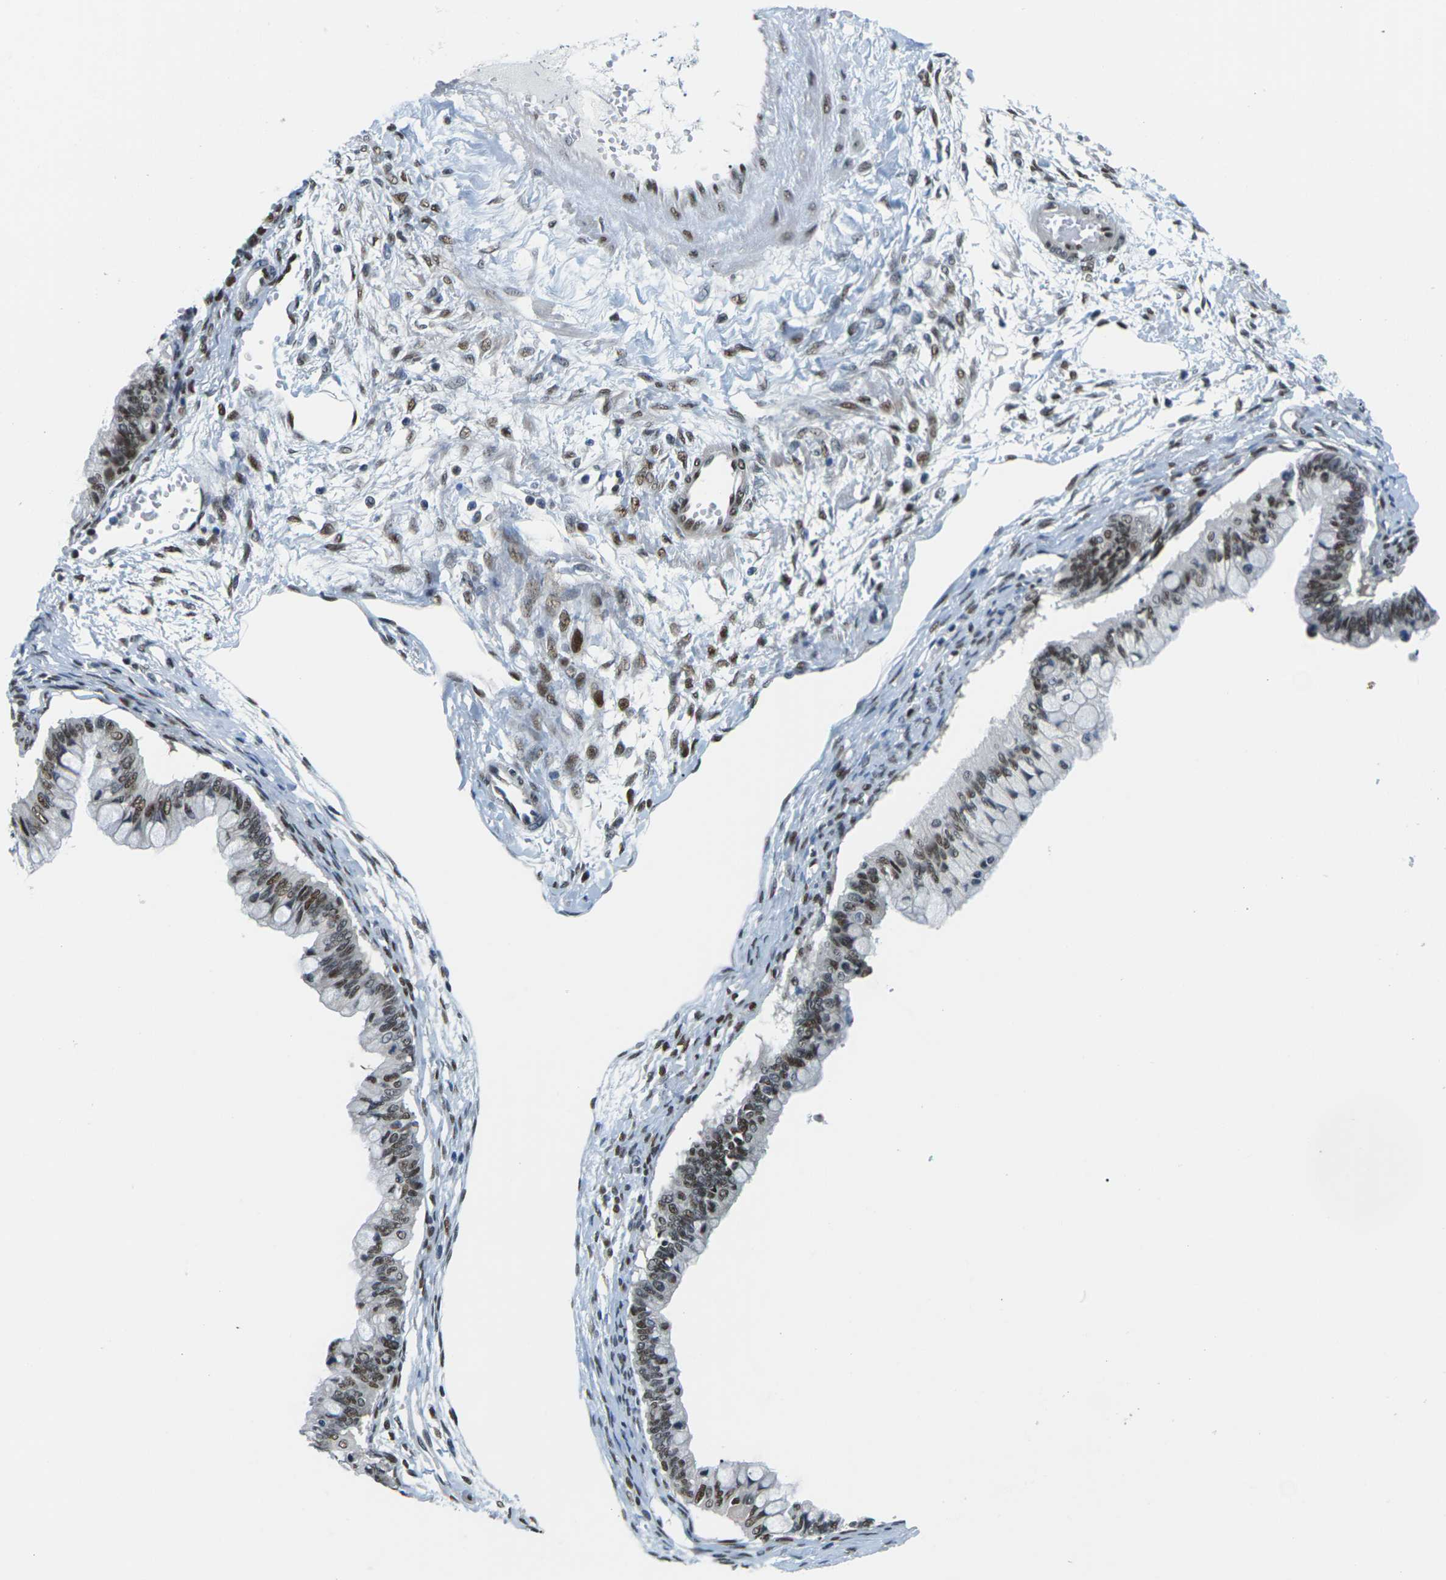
{"staining": {"intensity": "strong", "quantity": ">75%", "location": "nuclear"}, "tissue": "ovarian cancer", "cell_type": "Tumor cells", "image_type": "cancer", "snomed": [{"axis": "morphology", "description": "Cystadenocarcinoma, mucinous, NOS"}, {"axis": "topography", "description": "Ovary"}], "caption": "Protein expression analysis of ovarian cancer (mucinous cystadenocarcinoma) exhibits strong nuclear positivity in about >75% of tumor cells.", "gene": "PSME3", "patient": {"sex": "female", "age": 57}}